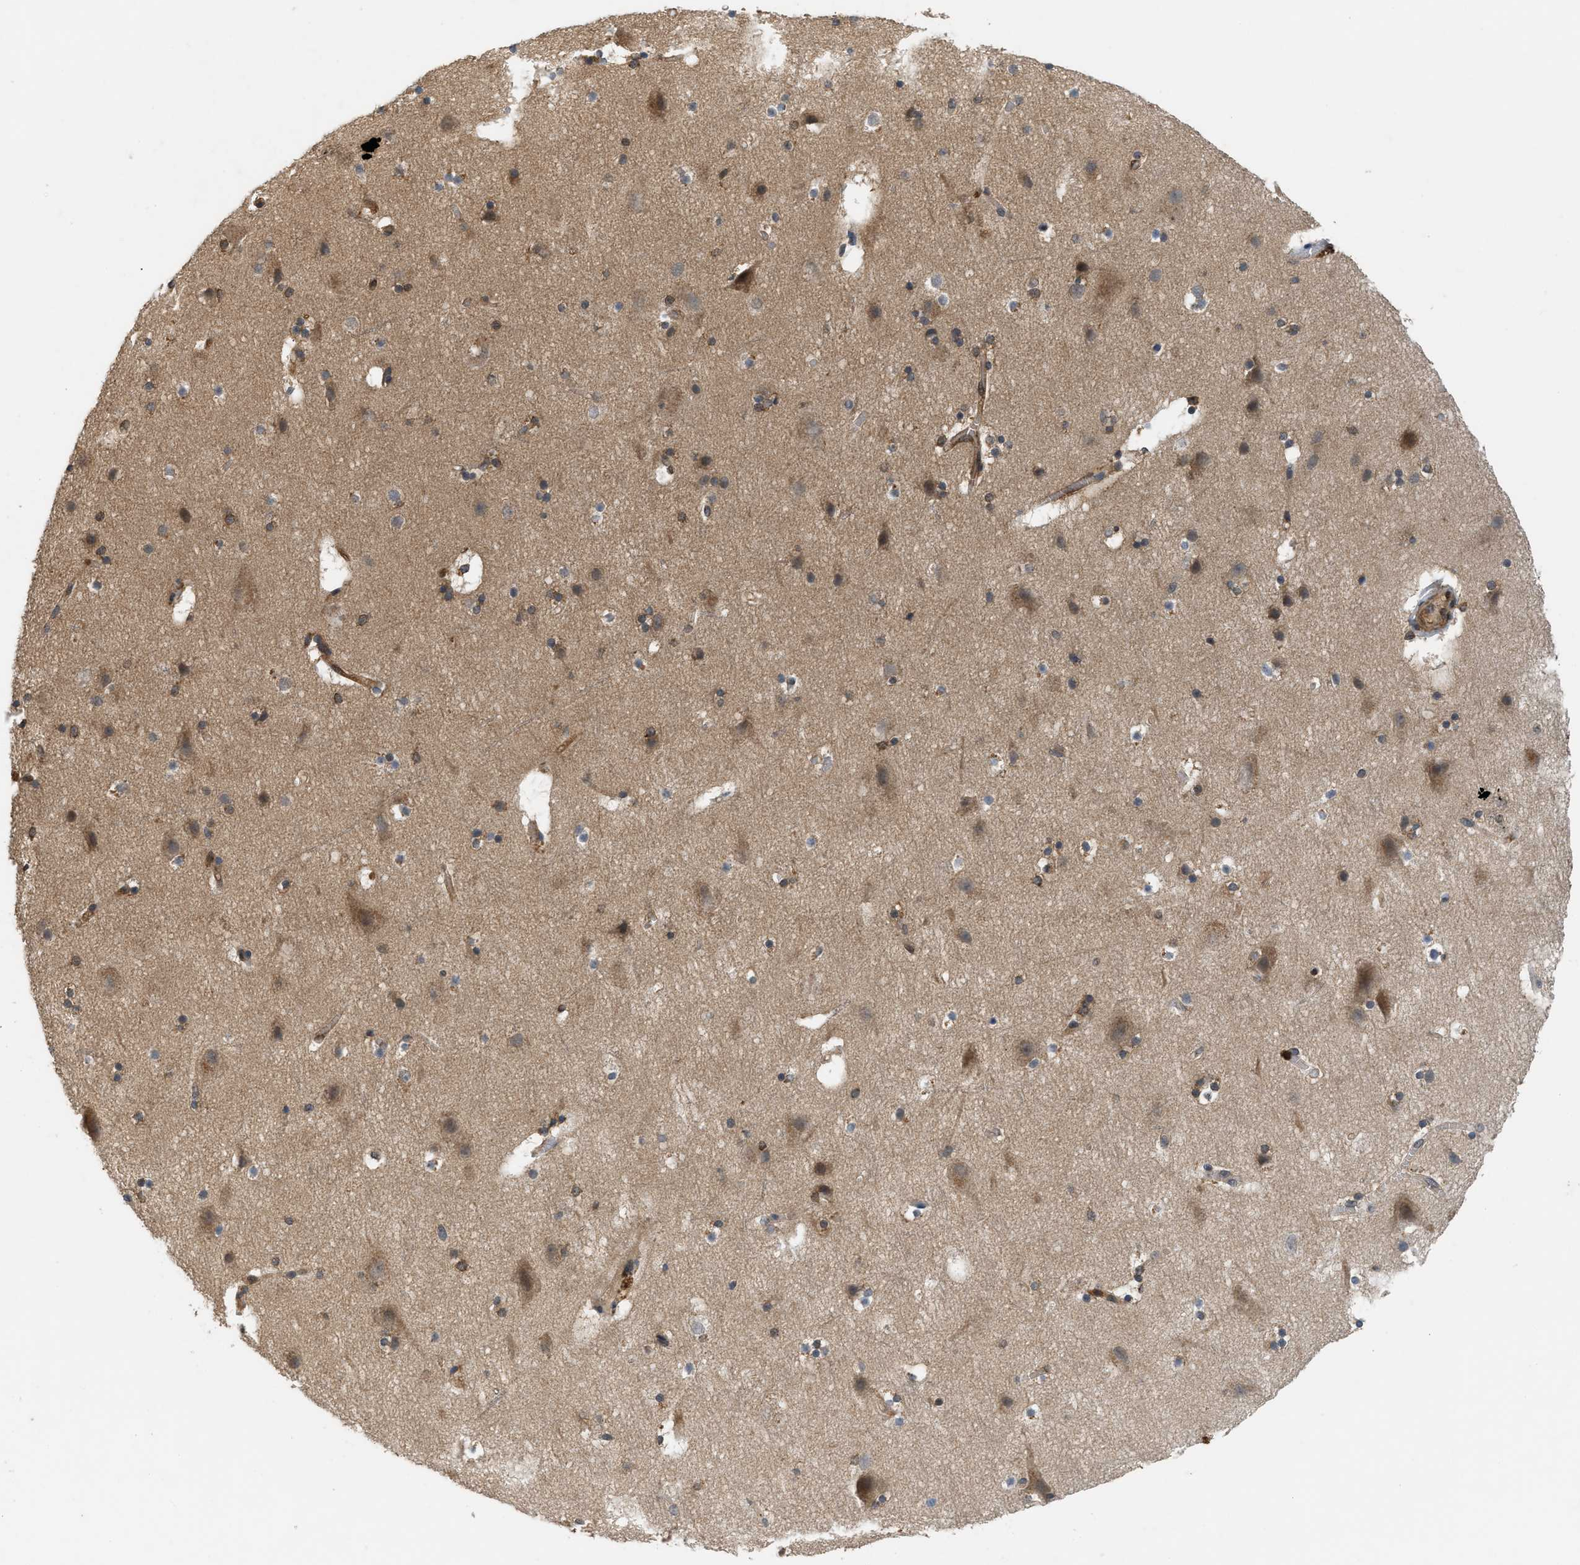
{"staining": {"intensity": "moderate", "quantity": ">75%", "location": "cytoplasmic/membranous"}, "tissue": "cerebral cortex", "cell_type": "Endothelial cells", "image_type": "normal", "snomed": [{"axis": "morphology", "description": "Normal tissue, NOS"}, {"axis": "topography", "description": "Cerebral cortex"}], "caption": "A brown stain shows moderate cytoplasmic/membranous expression of a protein in endothelial cells of benign cerebral cortex.", "gene": "OXSR1", "patient": {"sex": "male", "age": 45}}